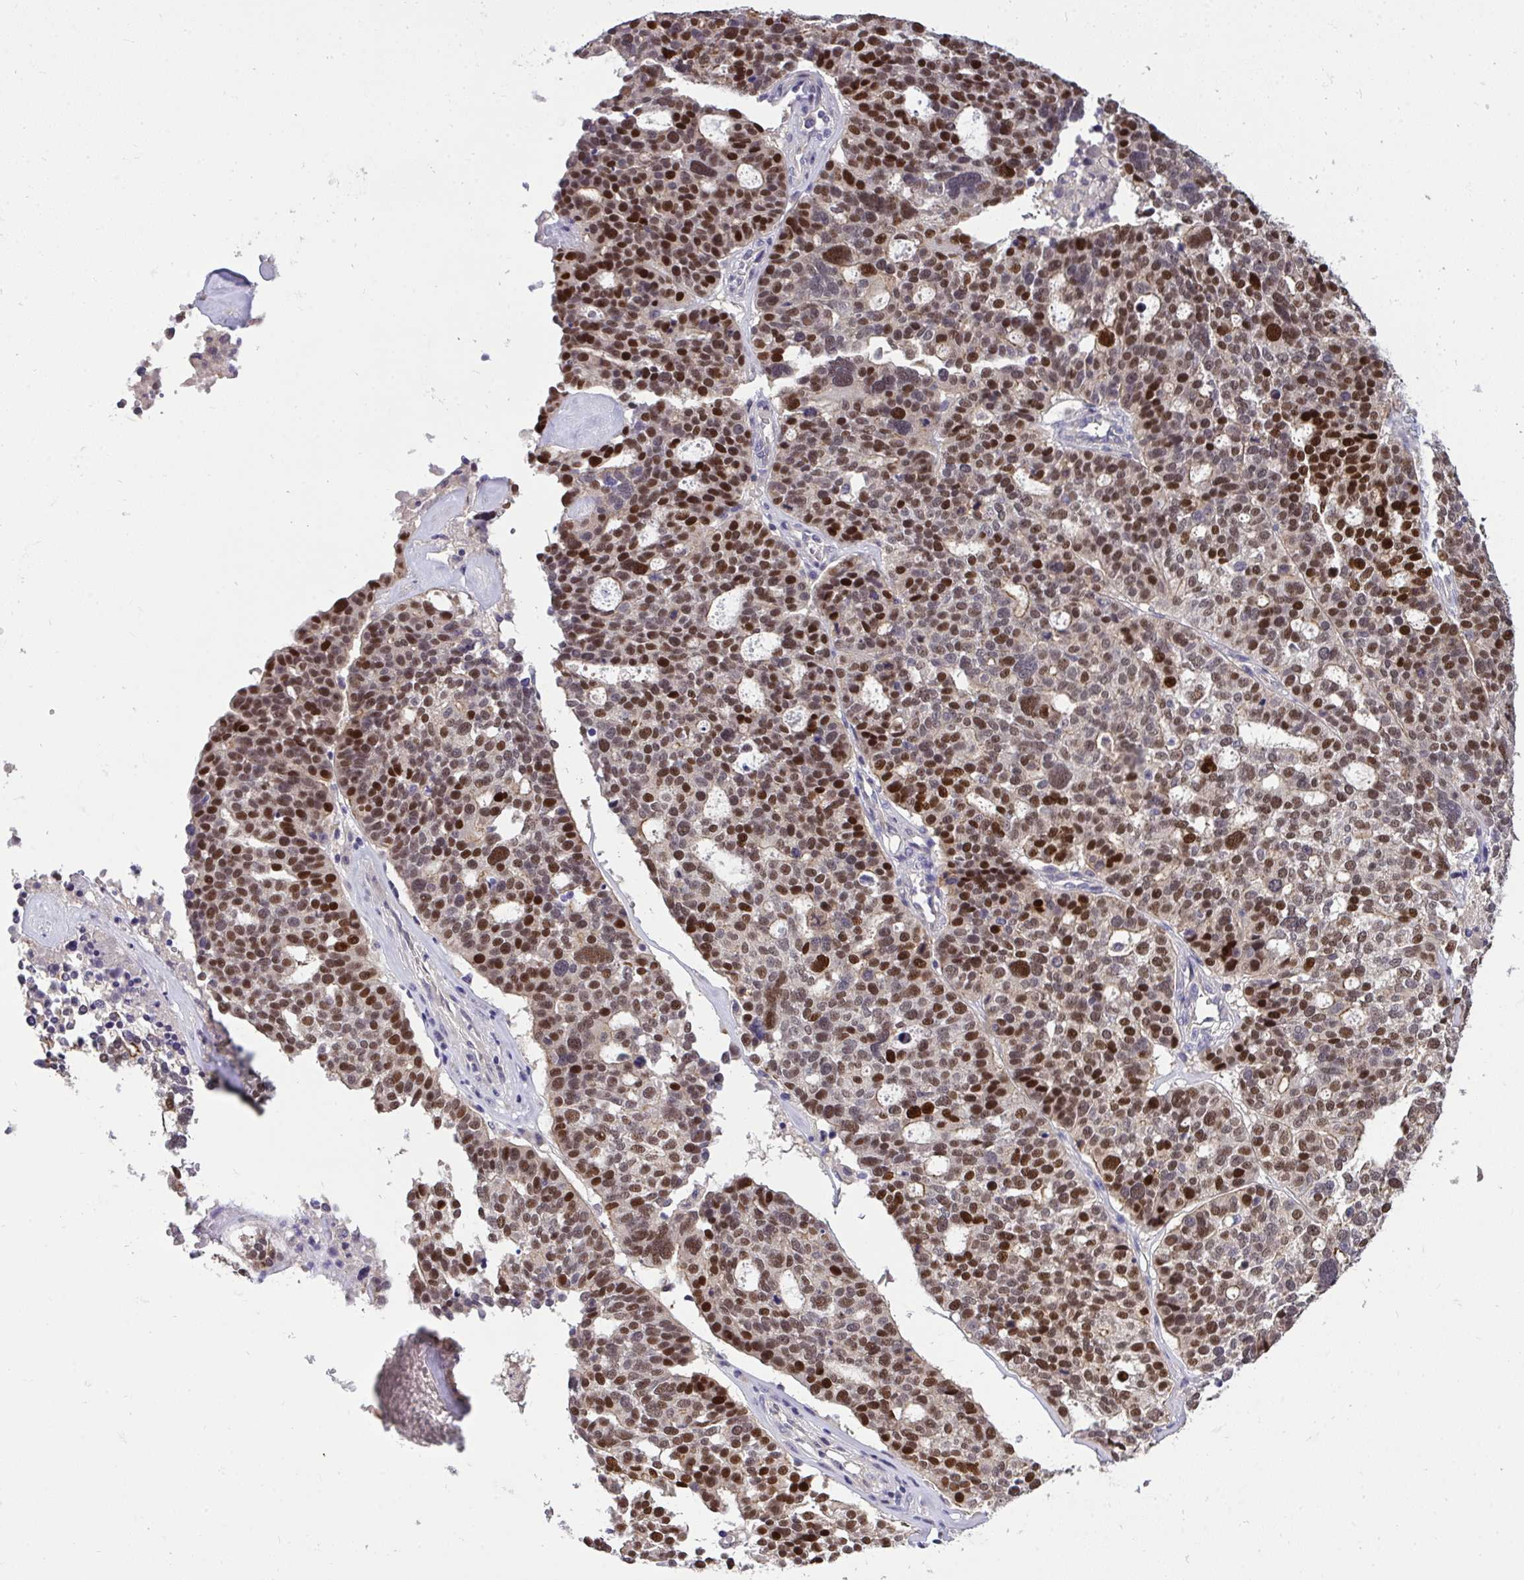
{"staining": {"intensity": "strong", "quantity": "25%-75%", "location": "nuclear"}, "tissue": "ovarian cancer", "cell_type": "Tumor cells", "image_type": "cancer", "snomed": [{"axis": "morphology", "description": "Cystadenocarcinoma, serous, NOS"}, {"axis": "topography", "description": "Ovary"}], "caption": "Tumor cells display high levels of strong nuclear expression in about 25%-75% of cells in human ovarian cancer (serous cystadenocarcinoma).", "gene": "C19orf54", "patient": {"sex": "female", "age": 59}}